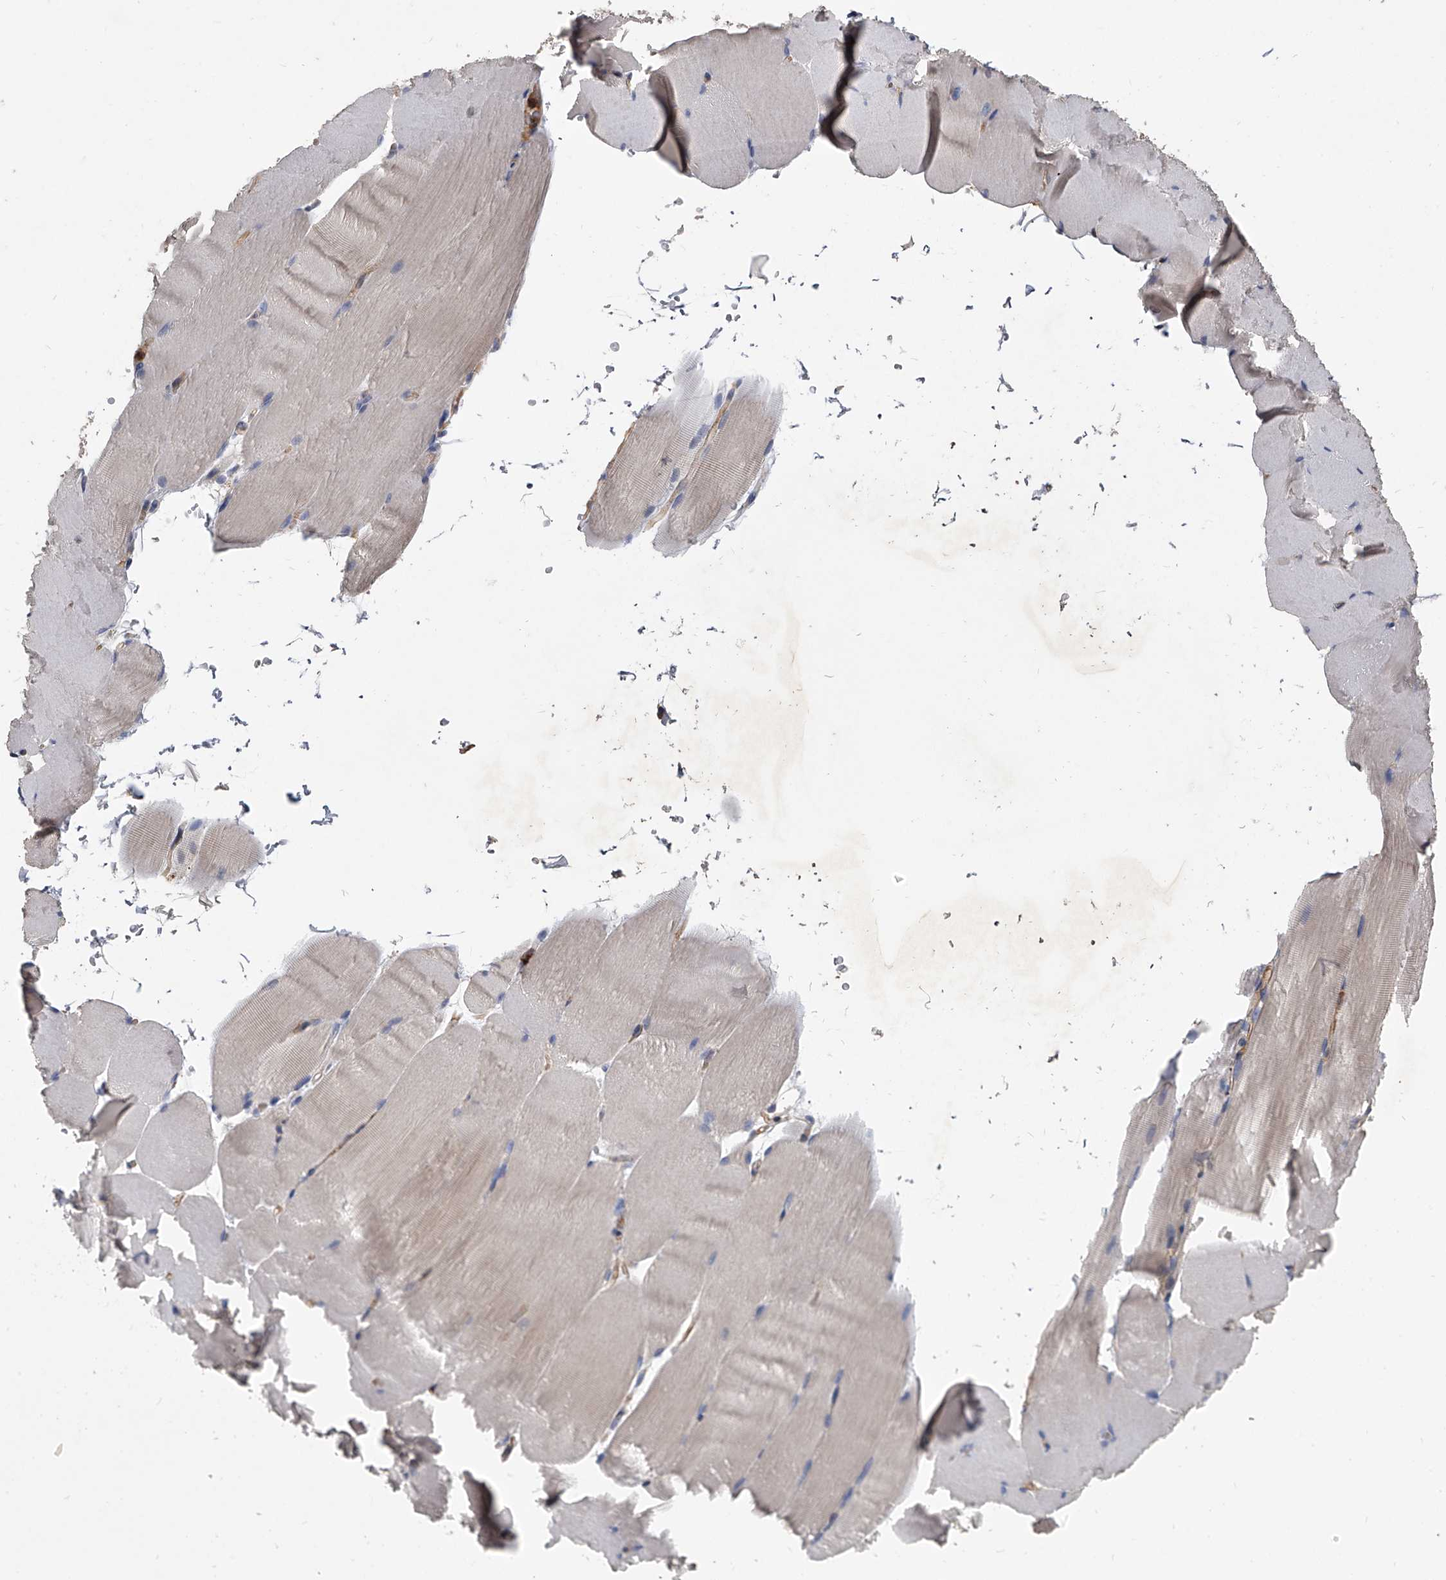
{"staining": {"intensity": "negative", "quantity": "none", "location": "none"}, "tissue": "skeletal muscle", "cell_type": "Myocytes", "image_type": "normal", "snomed": [{"axis": "morphology", "description": "Normal tissue, NOS"}, {"axis": "topography", "description": "Skeletal muscle"}, {"axis": "topography", "description": "Parathyroid gland"}], "caption": "This is a image of immunohistochemistry (IHC) staining of benign skeletal muscle, which shows no positivity in myocytes.", "gene": "NRP1", "patient": {"sex": "female", "age": 37}}